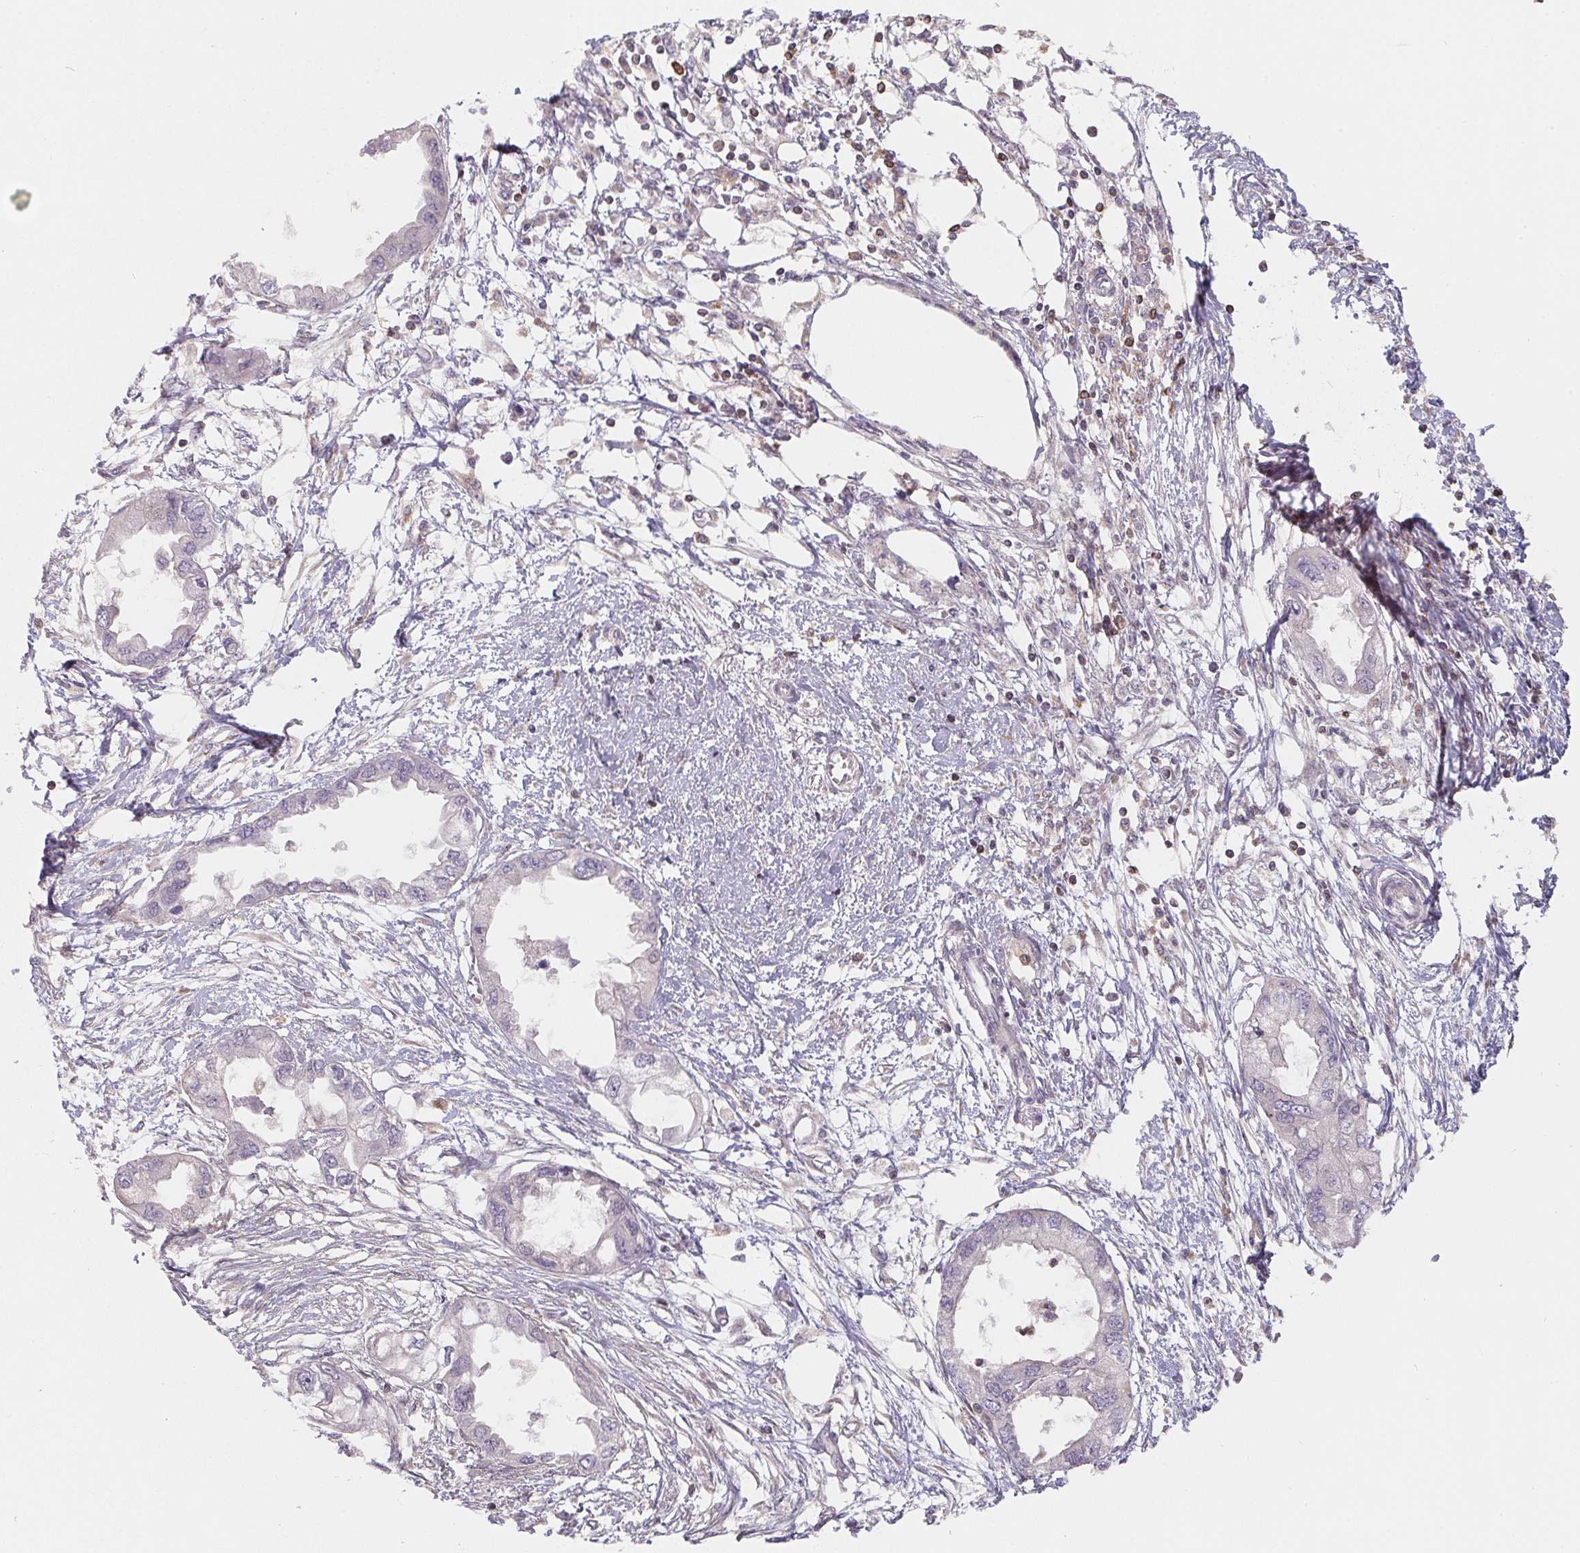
{"staining": {"intensity": "negative", "quantity": "none", "location": "none"}, "tissue": "endometrial cancer", "cell_type": "Tumor cells", "image_type": "cancer", "snomed": [{"axis": "morphology", "description": "Adenocarcinoma, NOS"}, {"axis": "morphology", "description": "Adenocarcinoma, metastatic, NOS"}, {"axis": "topography", "description": "Adipose tissue"}, {"axis": "topography", "description": "Endometrium"}], "caption": "A micrograph of adenocarcinoma (endometrial) stained for a protein shows no brown staining in tumor cells.", "gene": "ANKRD13A", "patient": {"sex": "female", "age": 67}}